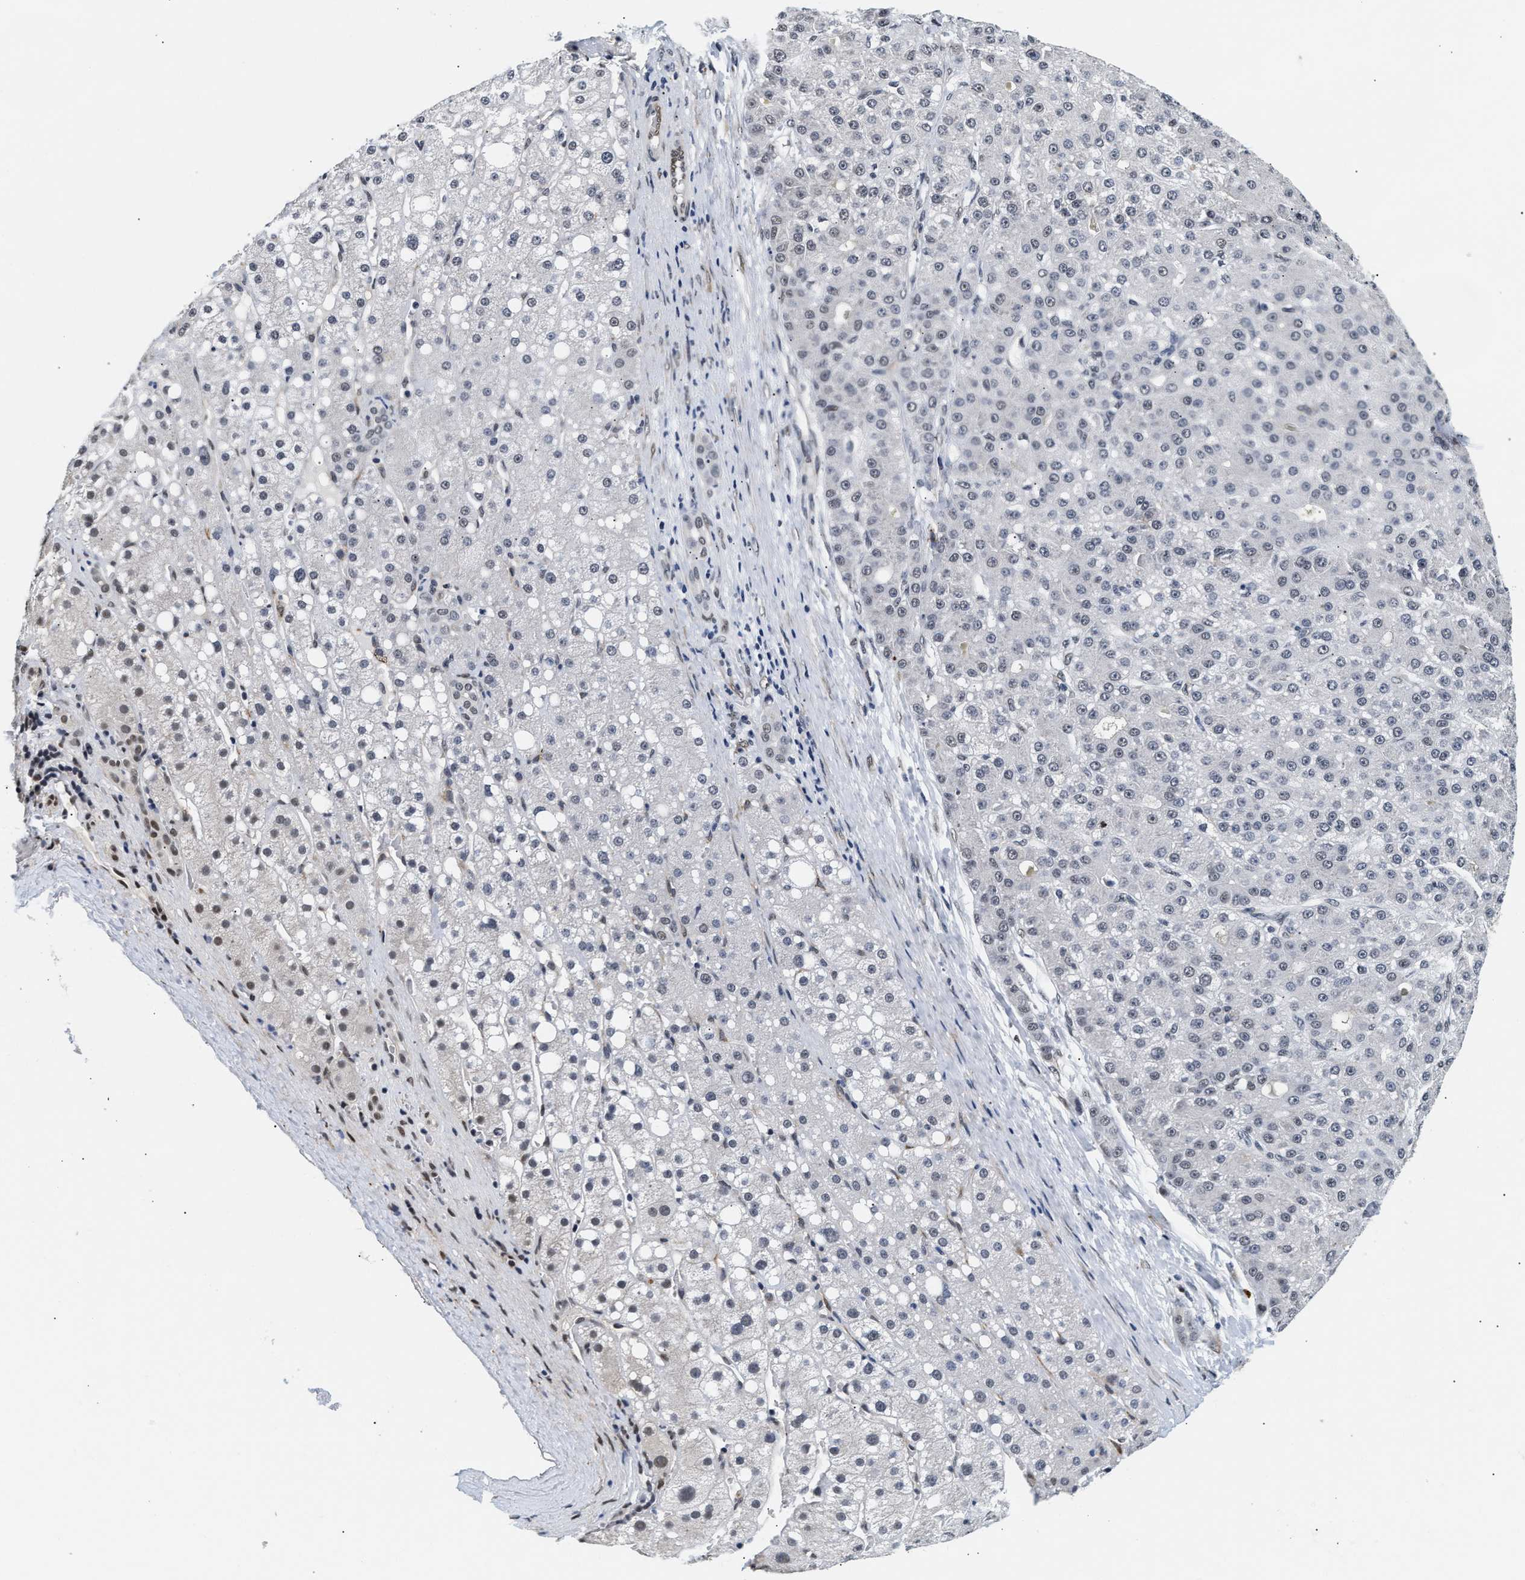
{"staining": {"intensity": "negative", "quantity": "none", "location": "none"}, "tissue": "liver cancer", "cell_type": "Tumor cells", "image_type": "cancer", "snomed": [{"axis": "morphology", "description": "Carcinoma, Hepatocellular, NOS"}, {"axis": "topography", "description": "Liver"}], "caption": "An immunohistochemistry image of liver cancer is shown. There is no staining in tumor cells of liver cancer. (Stains: DAB immunohistochemistry (IHC) with hematoxylin counter stain, Microscopy: brightfield microscopy at high magnification).", "gene": "THOC1", "patient": {"sex": "male", "age": 67}}